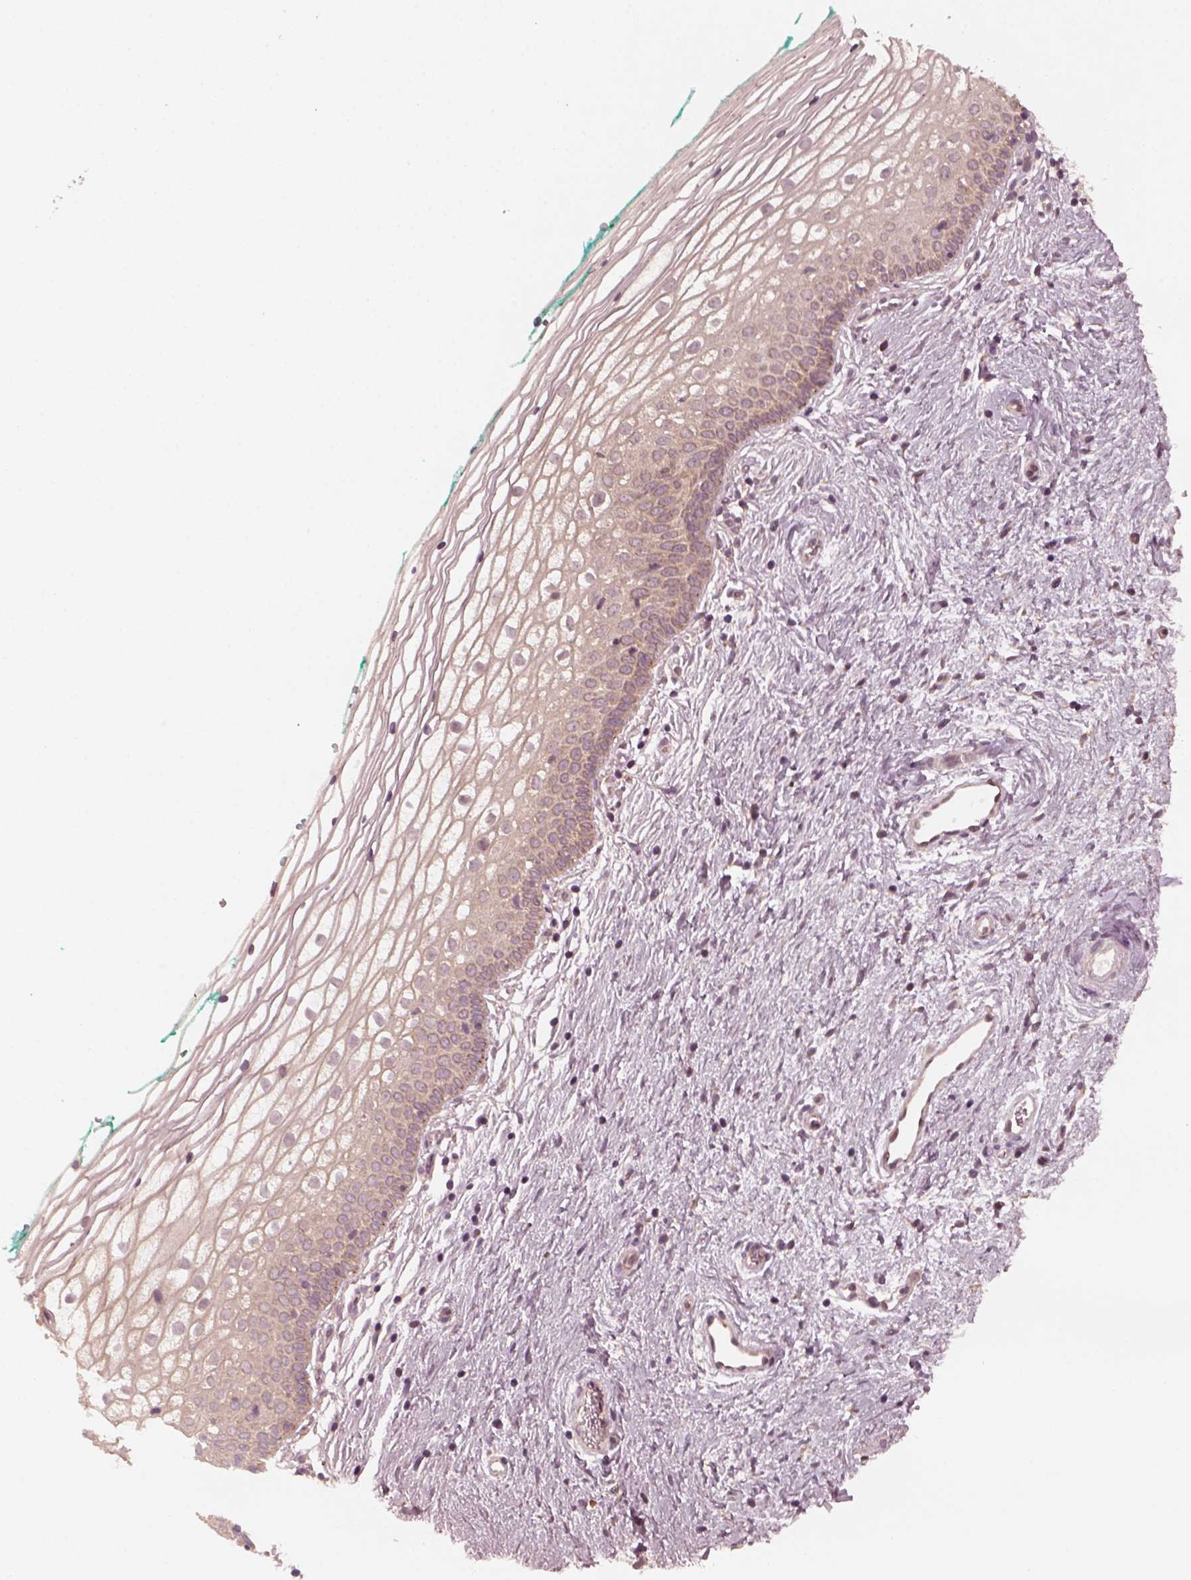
{"staining": {"intensity": "weak", "quantity": "<25%", "location": "cytoplasmic/membranous"}, "tissue": "vagina", "cell_type": "Squamous epithelial cells", "image_type": "normal", "snomed": [{"axis": "morphology", "description": "Normal tissue, NOS"}, {"axis": "topography", "description": "Vagina"}], "caption": "DAB immunohistochemical staining of normal vagina shows no significant staining in squamous epithelial cells.", "gene": "FAF2", "patient": {"sex": "female", "age": 36}}